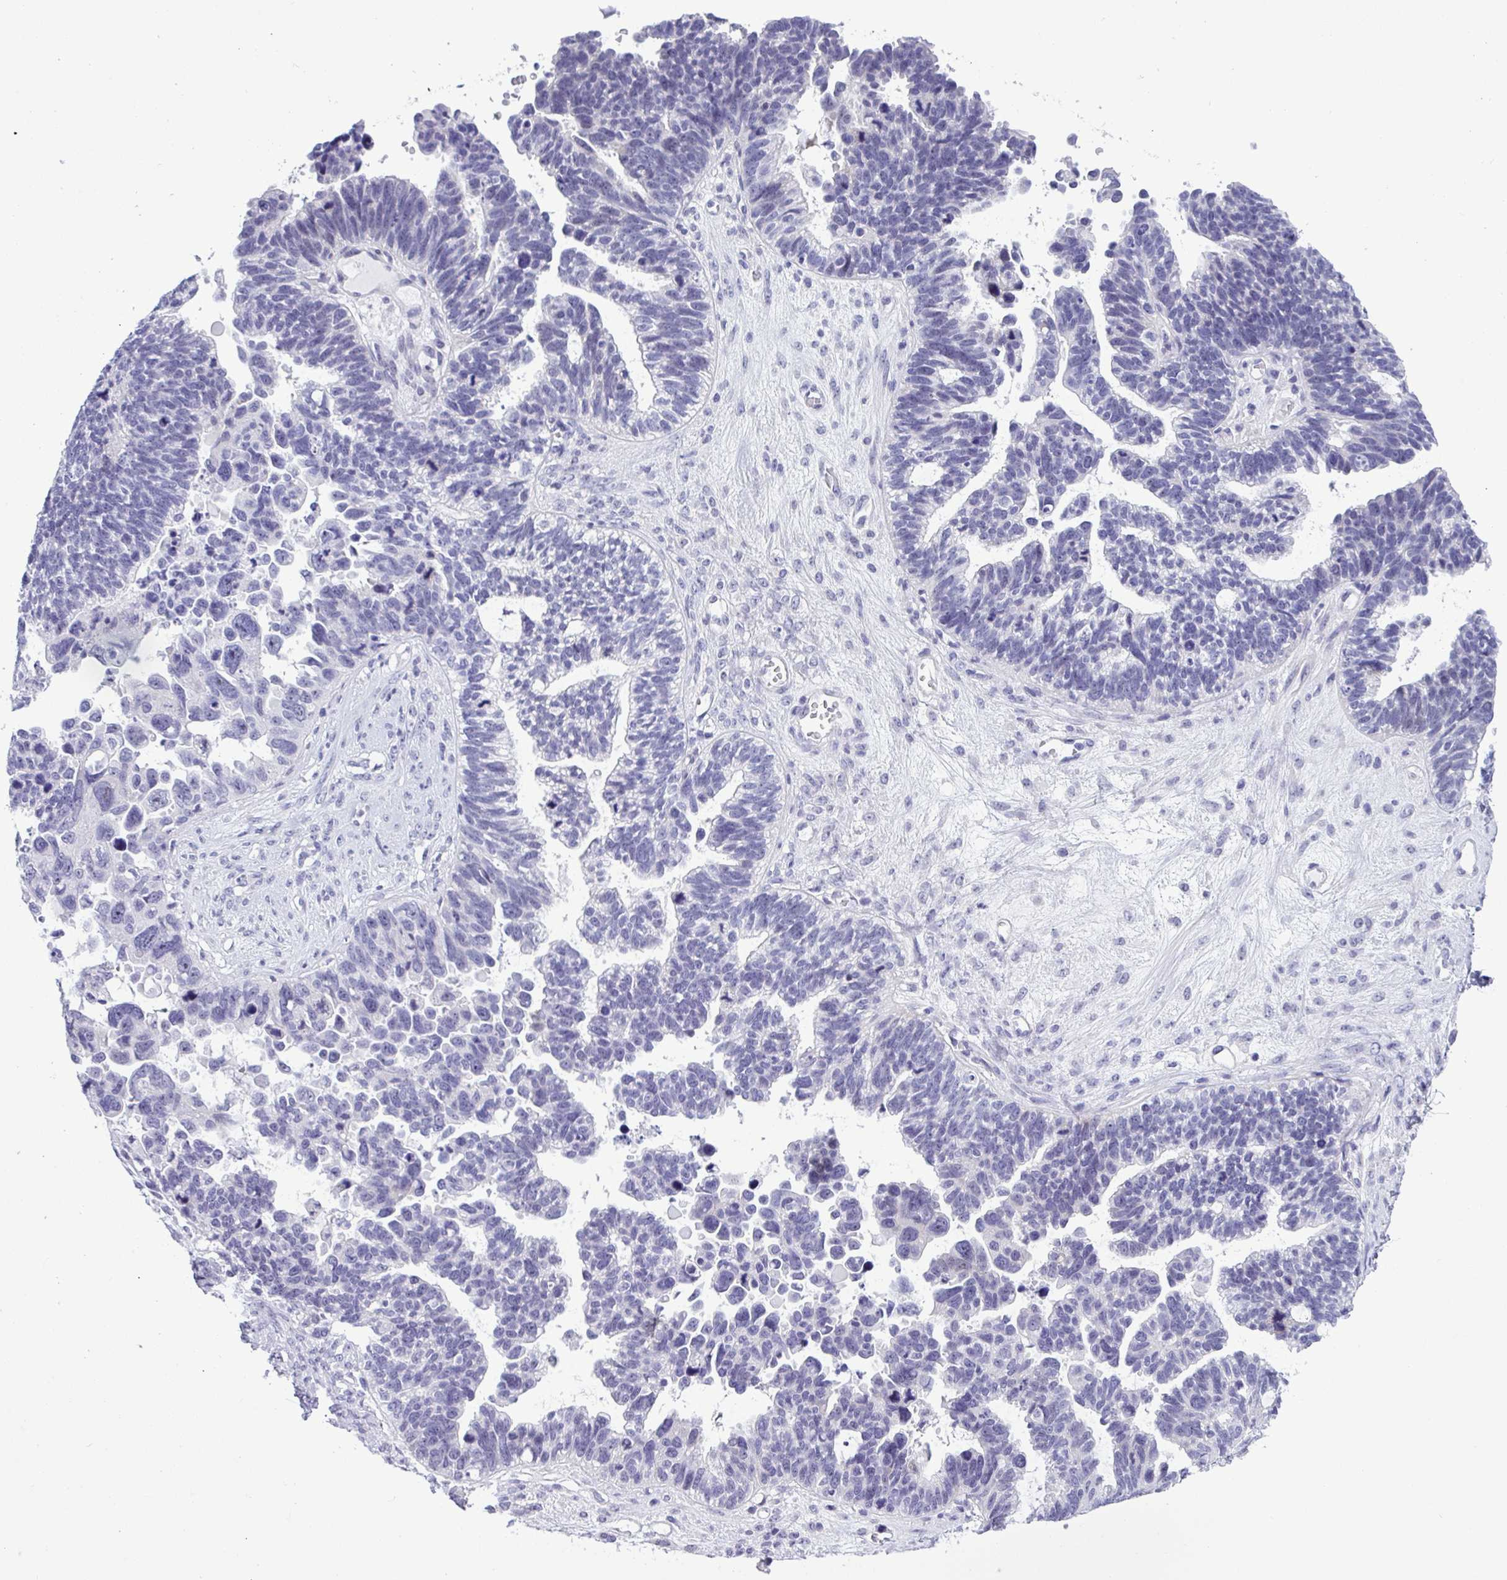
{"staining": {"intensity": "negative", "quantity": "none", "location": "none"}, "tissue": "ovarian cancer", "cell_type": "Tumor cells", "image_type": "cancer", "snomed": [{"axis": "morphology", "description": "Cystadenocarcinoma, serous, NOS"}, {"axis": "topography", "description": "Ovary"}], "caption": "Immunohistochemical staining of human ovarian cancer (serous cystadenocarcinoma) demonstrates no significant staining in tumor cells.", "gene": "YBX2", "patient": {"sex": "female", "age": 60}}